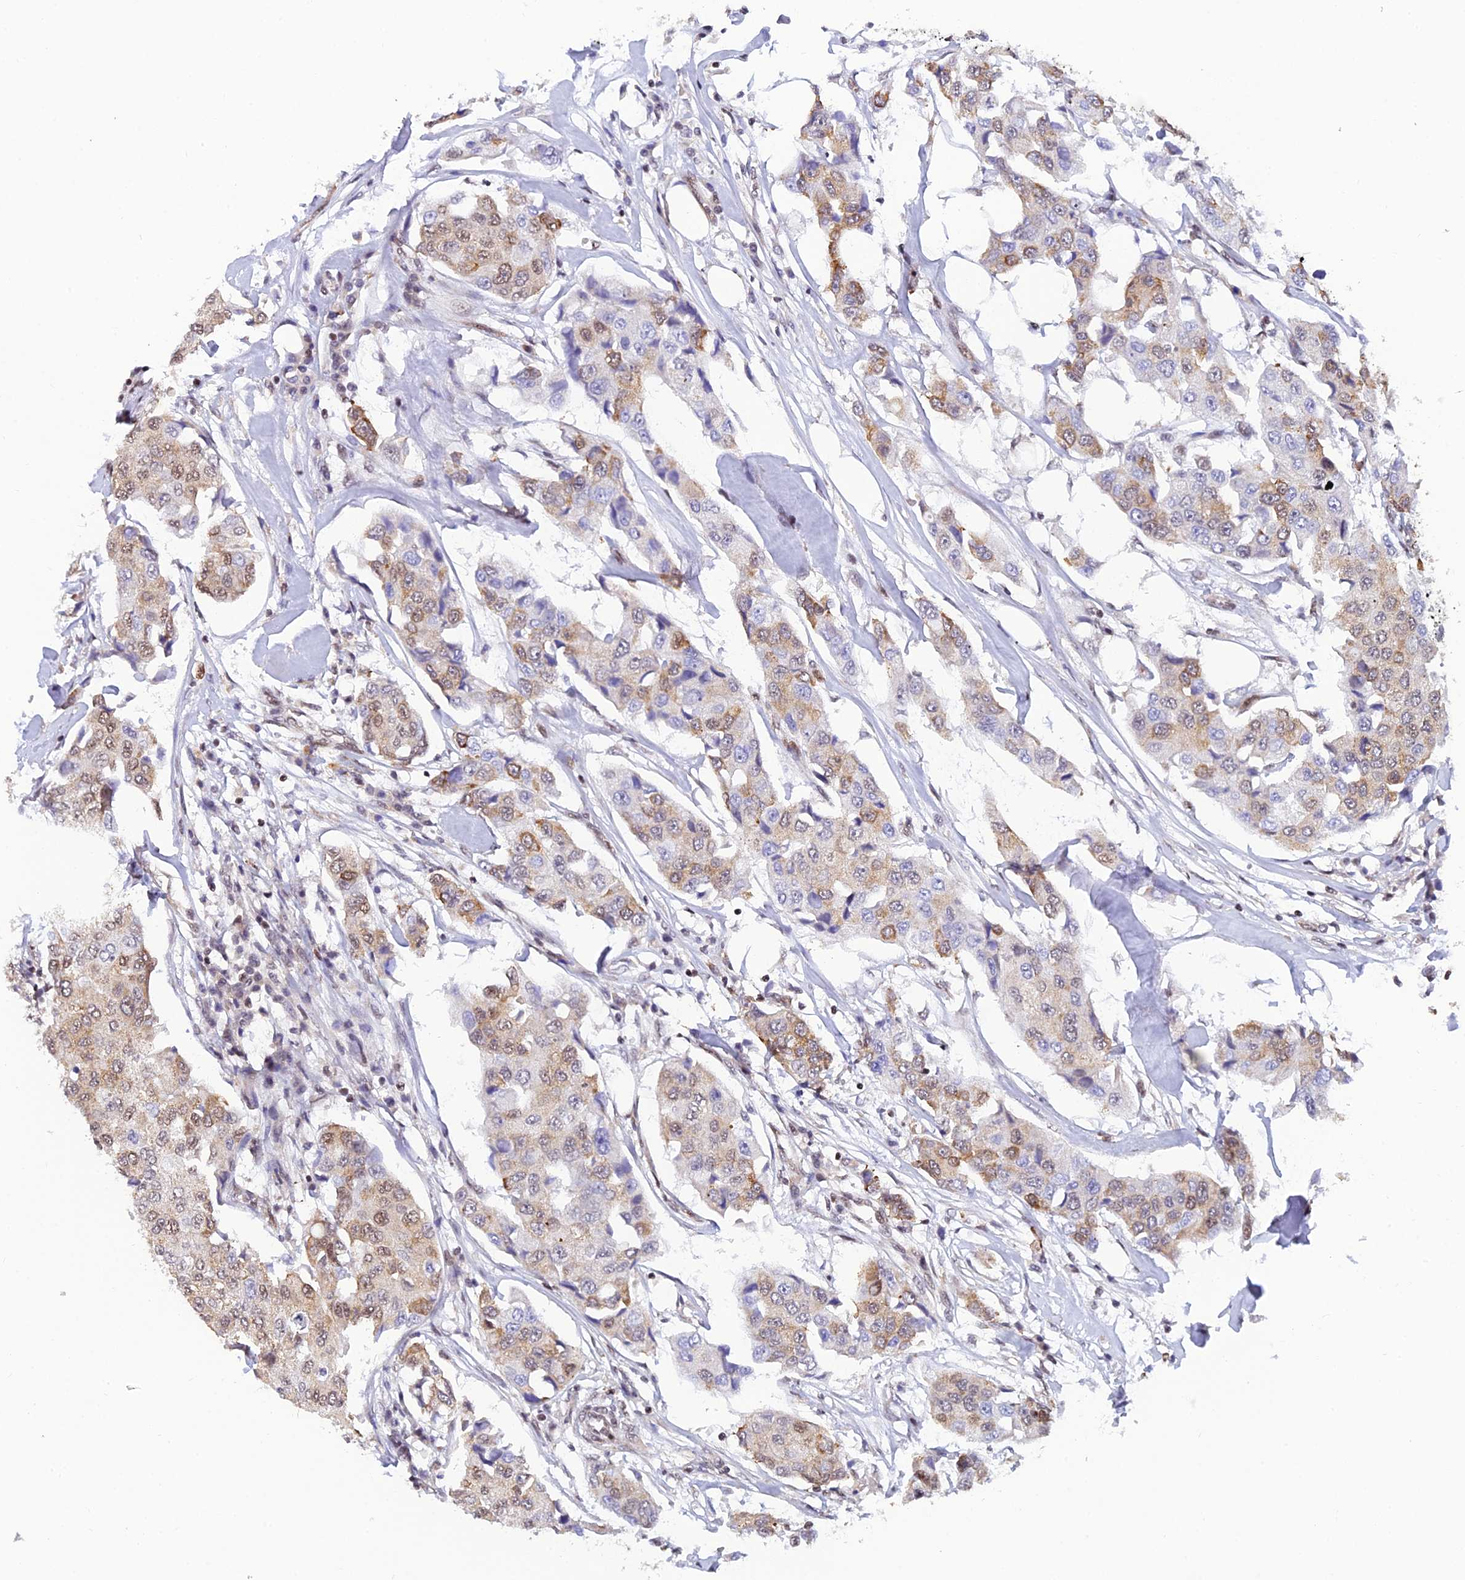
{"staining": {"intensity": "weak", "quantity": ">75%", "location": "cytoplasmic/membranous,nuclear"}, "tissue": "breast cancer", "cell_type": "Tumor cells", "image_type": "cancer", "snomed": [{"axis": "morphology", "description": "Duct carcinoma"}, {"axis": "topography", "description": "Breast"}], "caption": "This image displays immunohistochemistry (IHC) staining of human breast infiltrating ductal carcinoma, with low weak cytoplasmic/membranous and nuclear positivity in approximately >75% of tumor cells.", "gene": "USP22", "patient": {"sex": "female", "age": 80}}